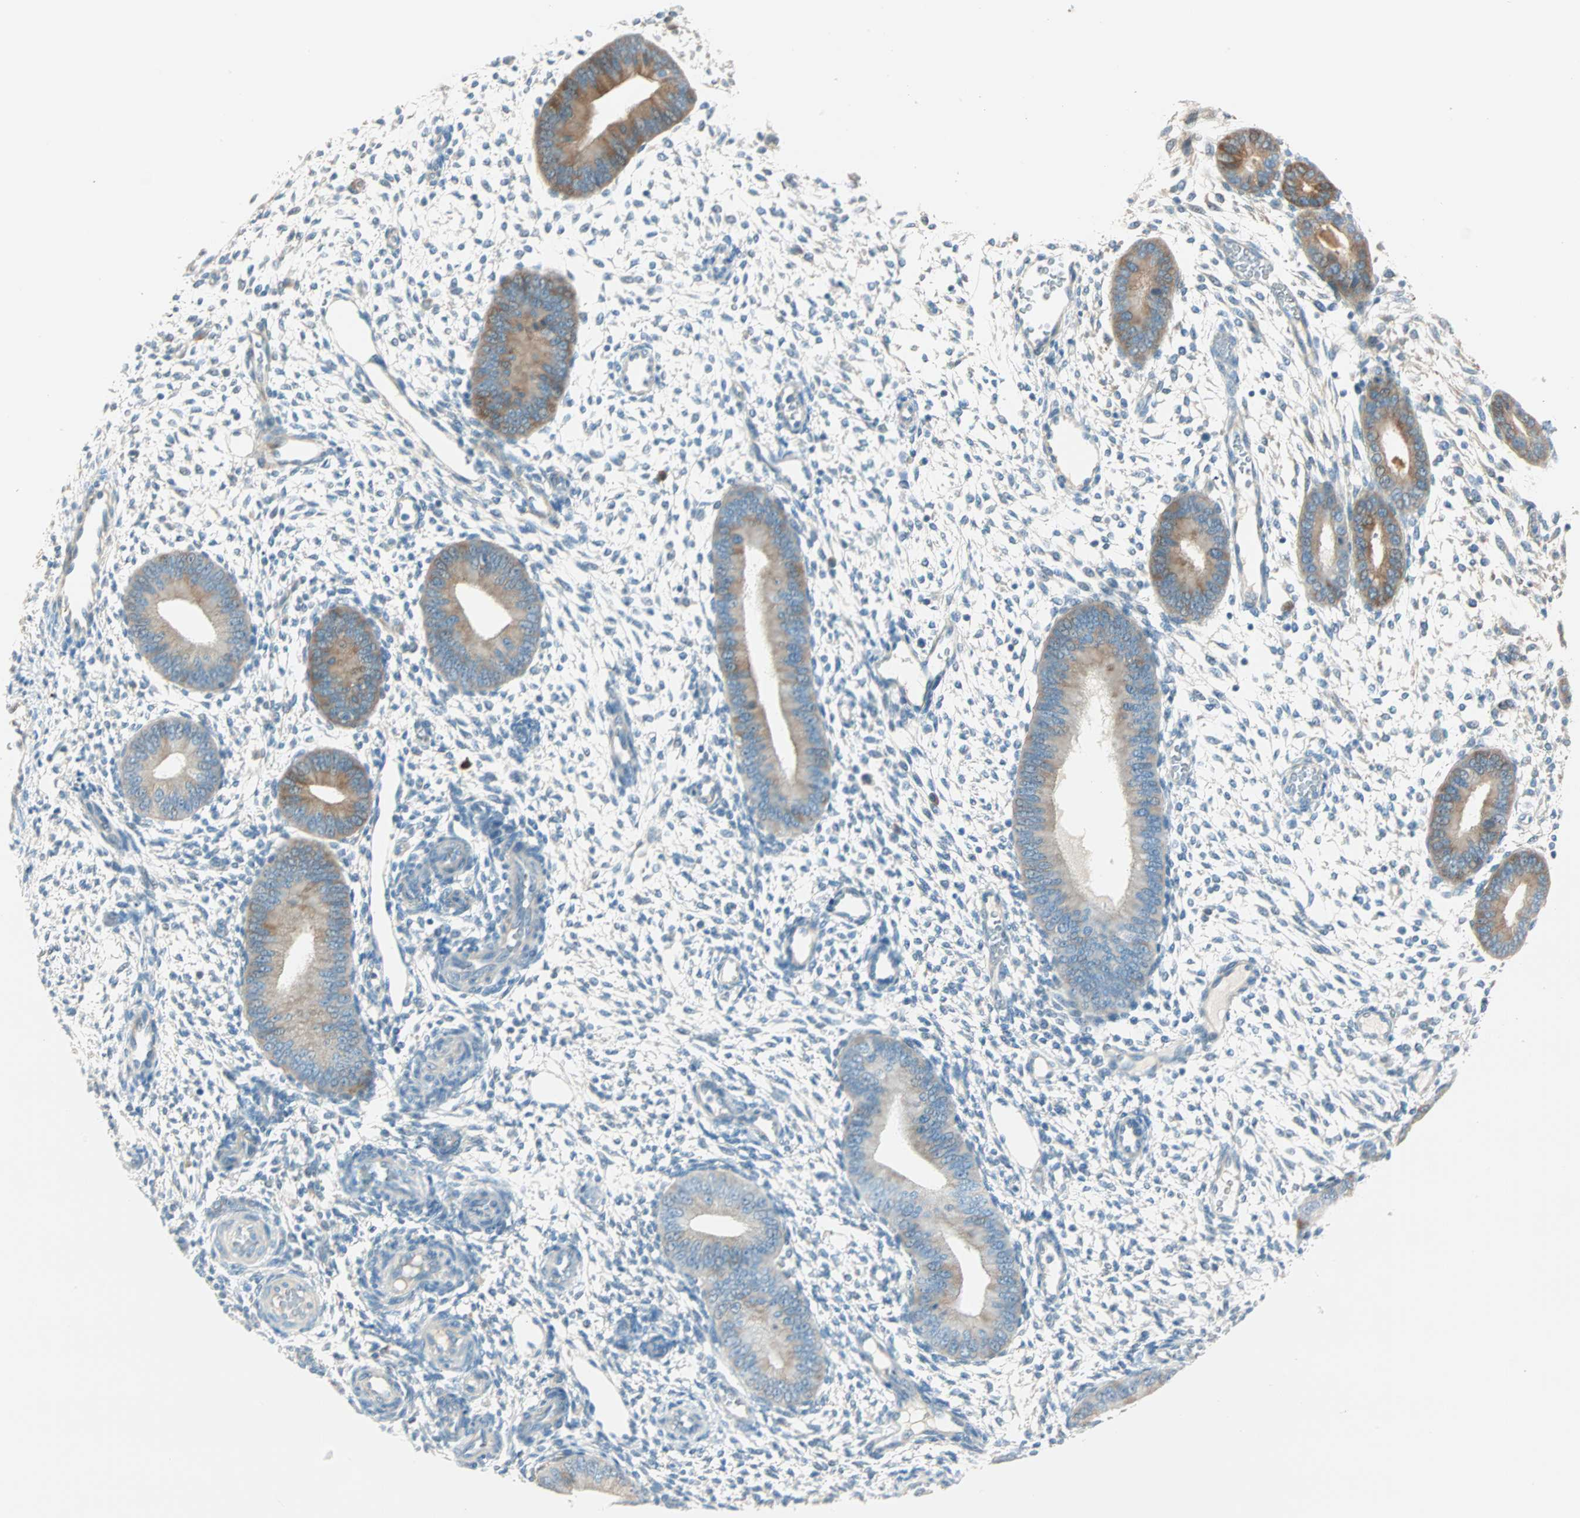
{"staining": {"intensity": "negative", "quantity": "none", "location": "none"}, "tissue": "endometrium", "cell_type": "Cells in endometrial stroma", "image_type": "normal", "snomed": [{"axis": "morphology", "description": "Normal tissue, NOS"}, {"axis": "topography", "description": "Endometrium"}], "caption": "This image is of normal endometrium stained with IHC to label a protein in brown with the nuclei are counter-stained blue. There is no staining in cells in endometrial stroma.", "gene": "ATF6", "patient": {"sex": "female", "age": 42}}